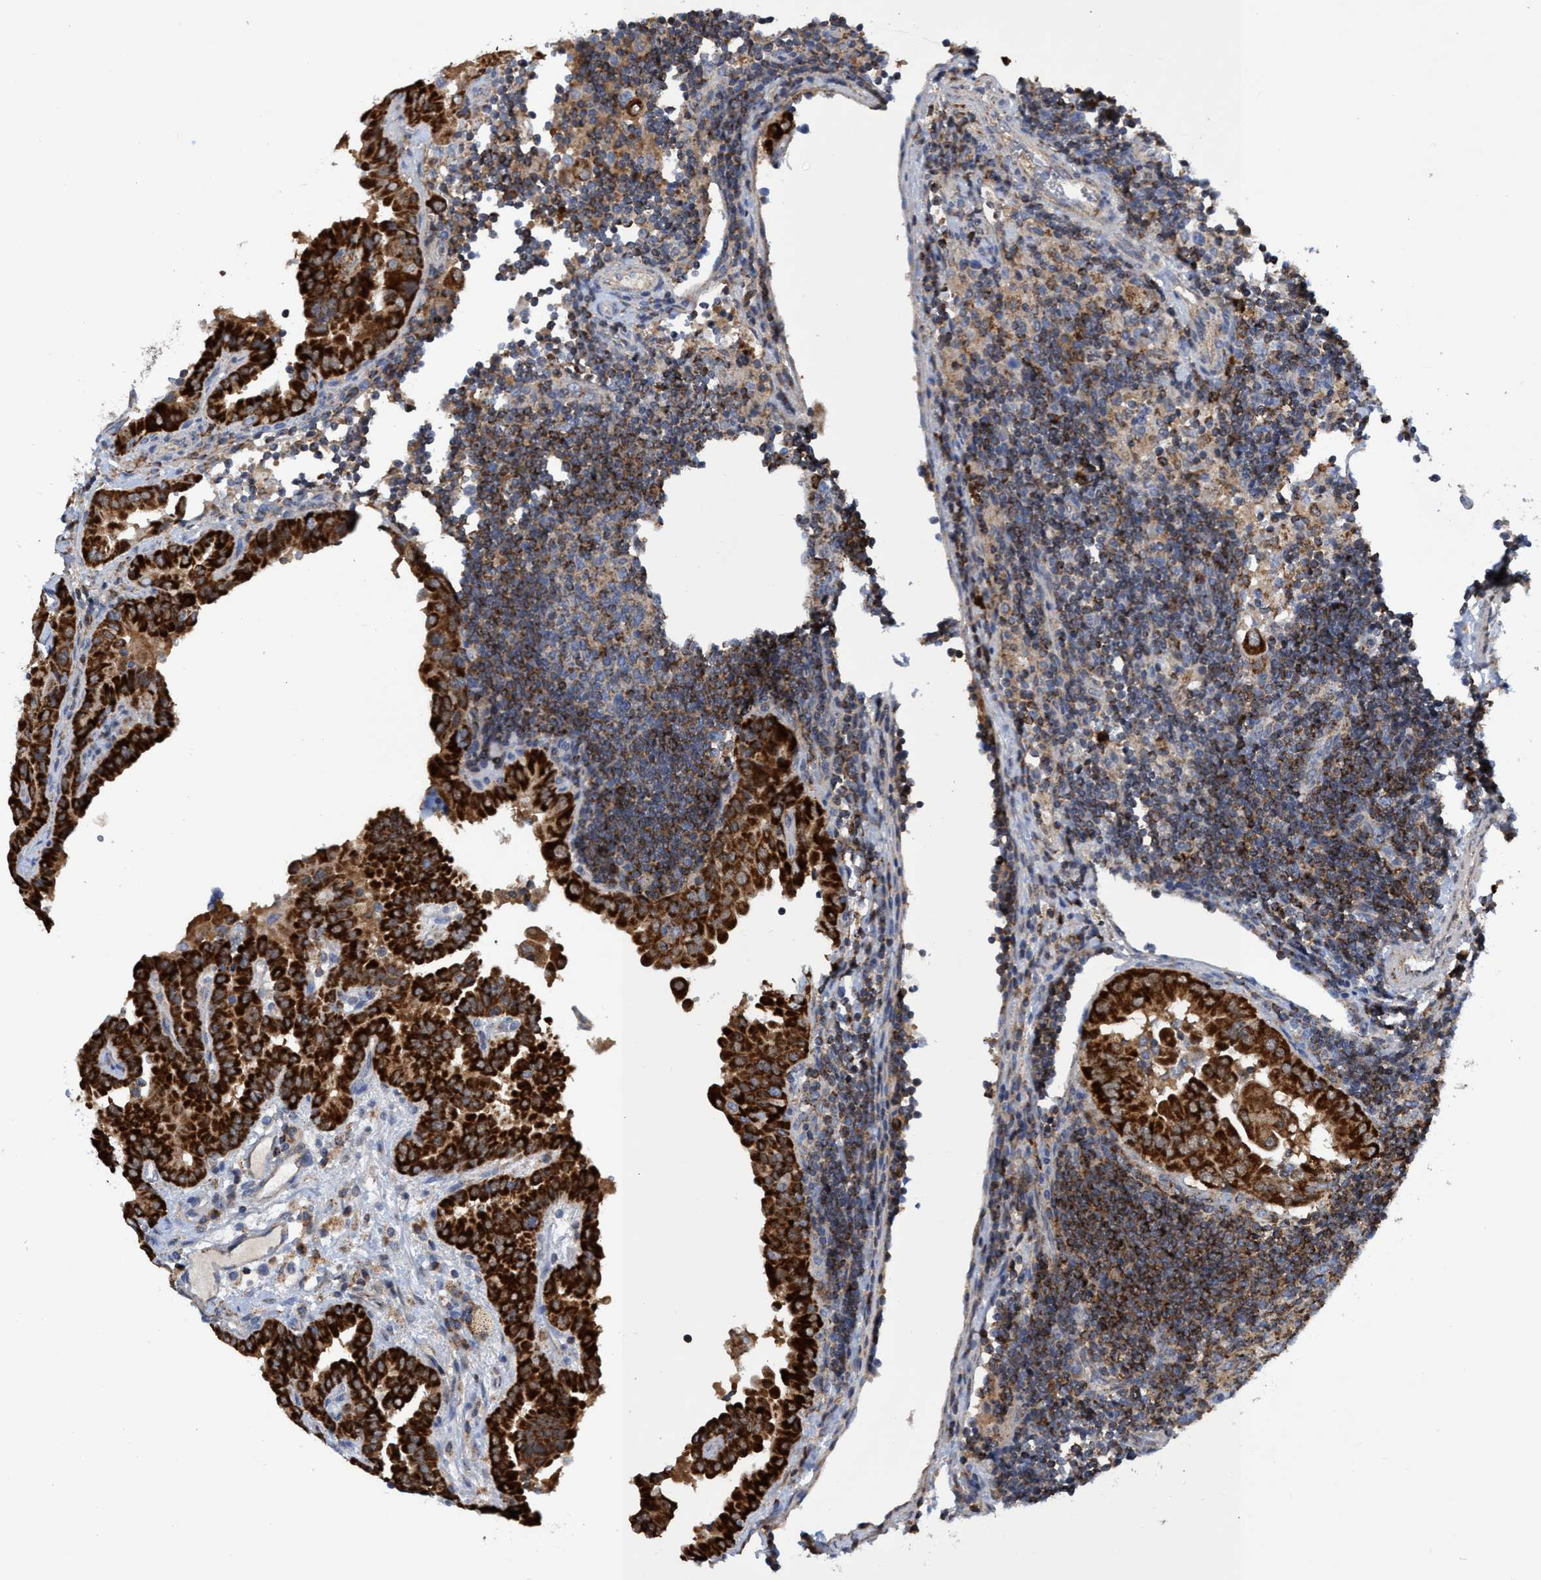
{"staining": {"intensity": "strong", "quantity": ">75%", "location": "cytoplasmic/membranous"}, "tissue": "thyroid cancer", "cell_type": "Tumor cells", "image_type": "cancer", "snomed": [{"axis": "morphology", "description": "Papillary adenocarcinoma, NOS"}, {"axis": "topography", "description": "Thyroid gland"}], "caption": "Immunohistochemistry micrograph of human thyroid papillary adenocarcinoma stained for a protein (brown), which reveals high levels of strong cytoplasmic/membranous positivity in about >75% of tumor cells.", "gene": "CRYZ", "patient": {"sex": "male", "age": 33}}